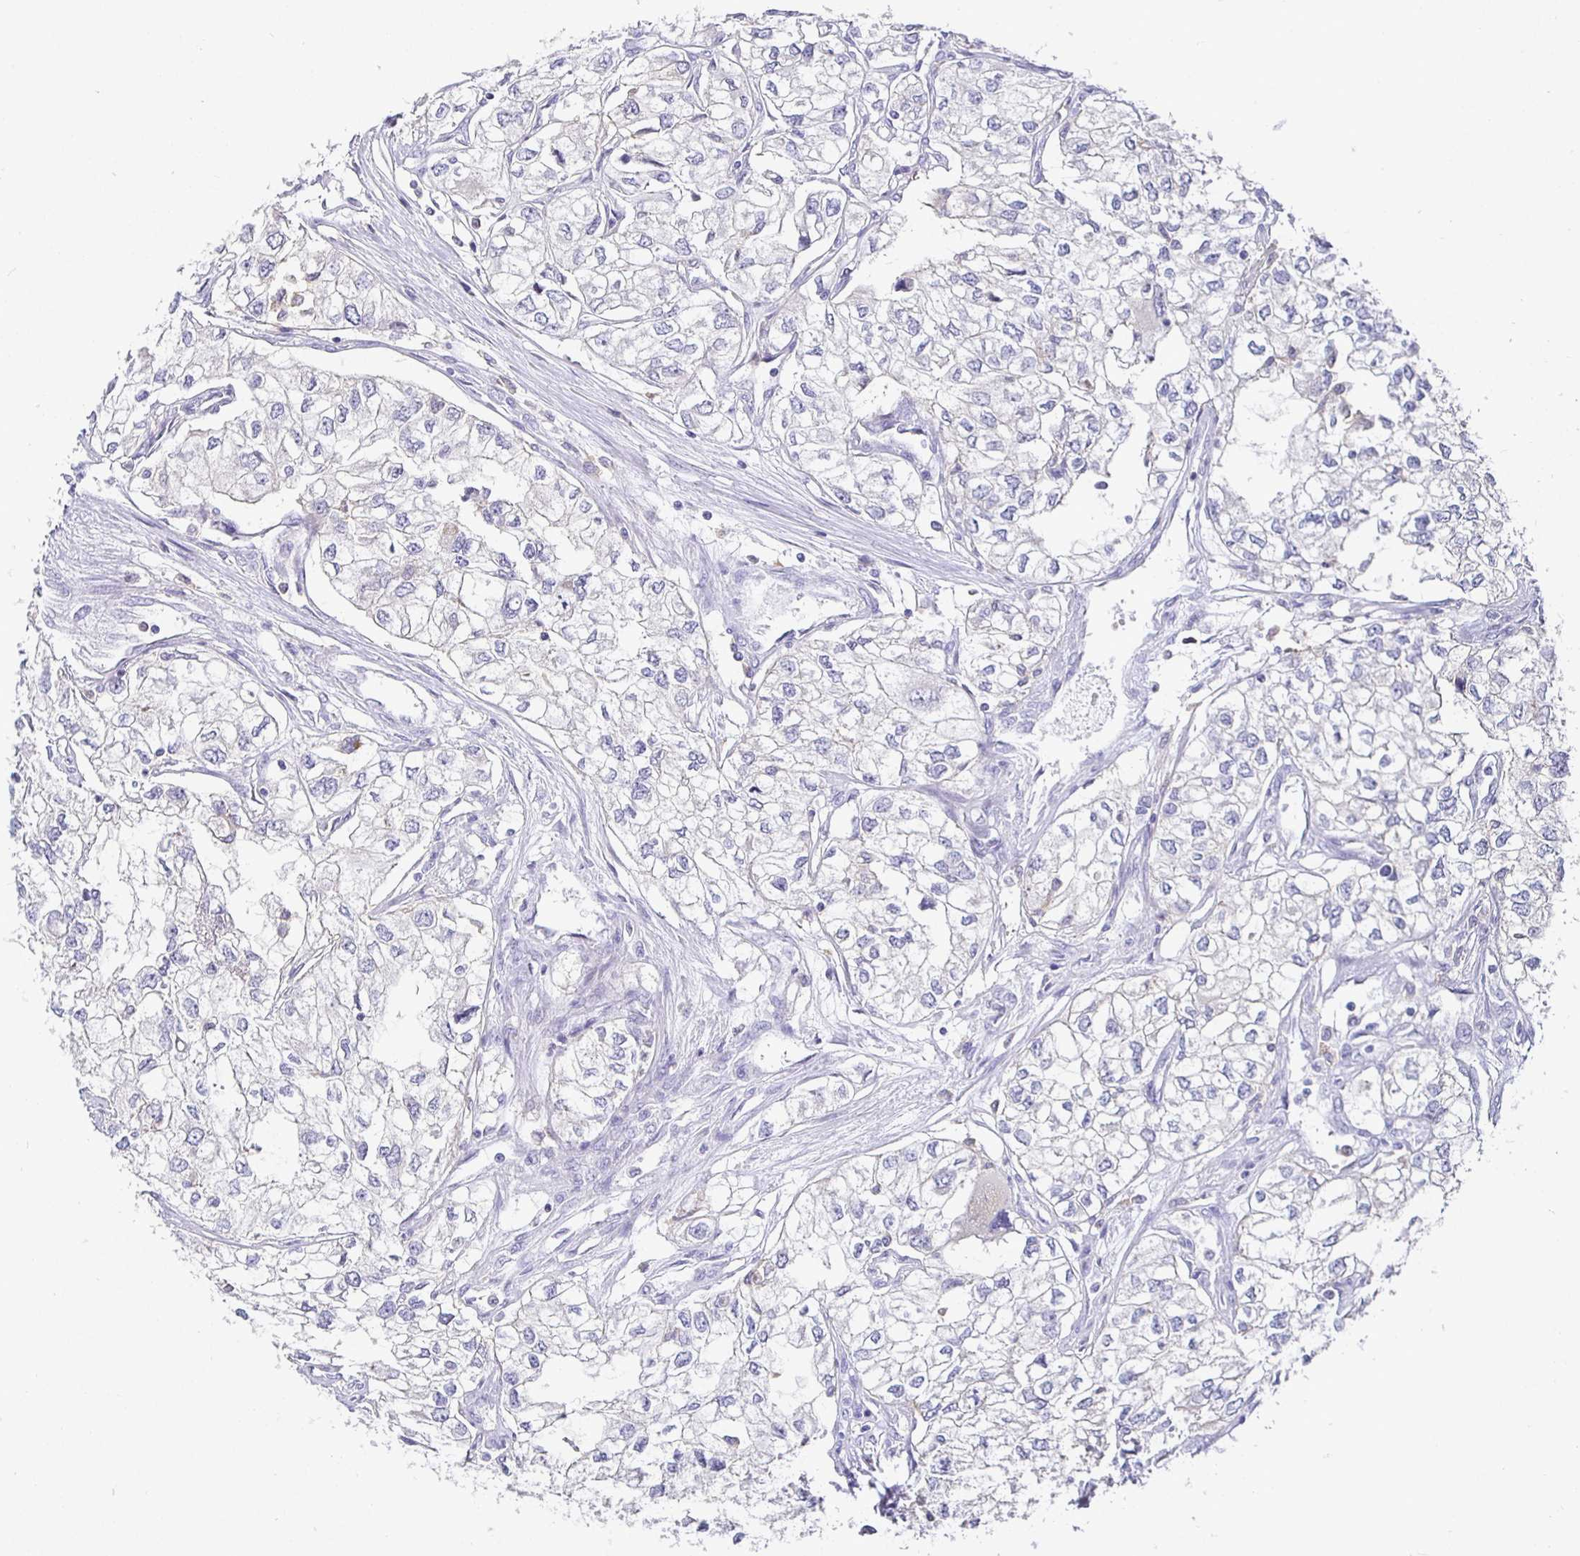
{"staining": {"intensity": "negative", "quantity": "none", "location": "none"}, "tissue": "renal cancer", "cell_type": "Tumor cells", "image_type": "cancer", "snomed": [{"axis": "morphology", "description": "Adenocarcinoma, NOS"}, {"axis": "topography", "description": "Kidney"}], "caption": "This micrograph is of renal adenocarcinoma stained with immunohistochemistry (IHC) to label a protein in brown with the nuclei are counter-stained blue. There is no staining in tumor cells.", "gene": "SIRPA", "patient": {"sex": "female", "age": 59}}